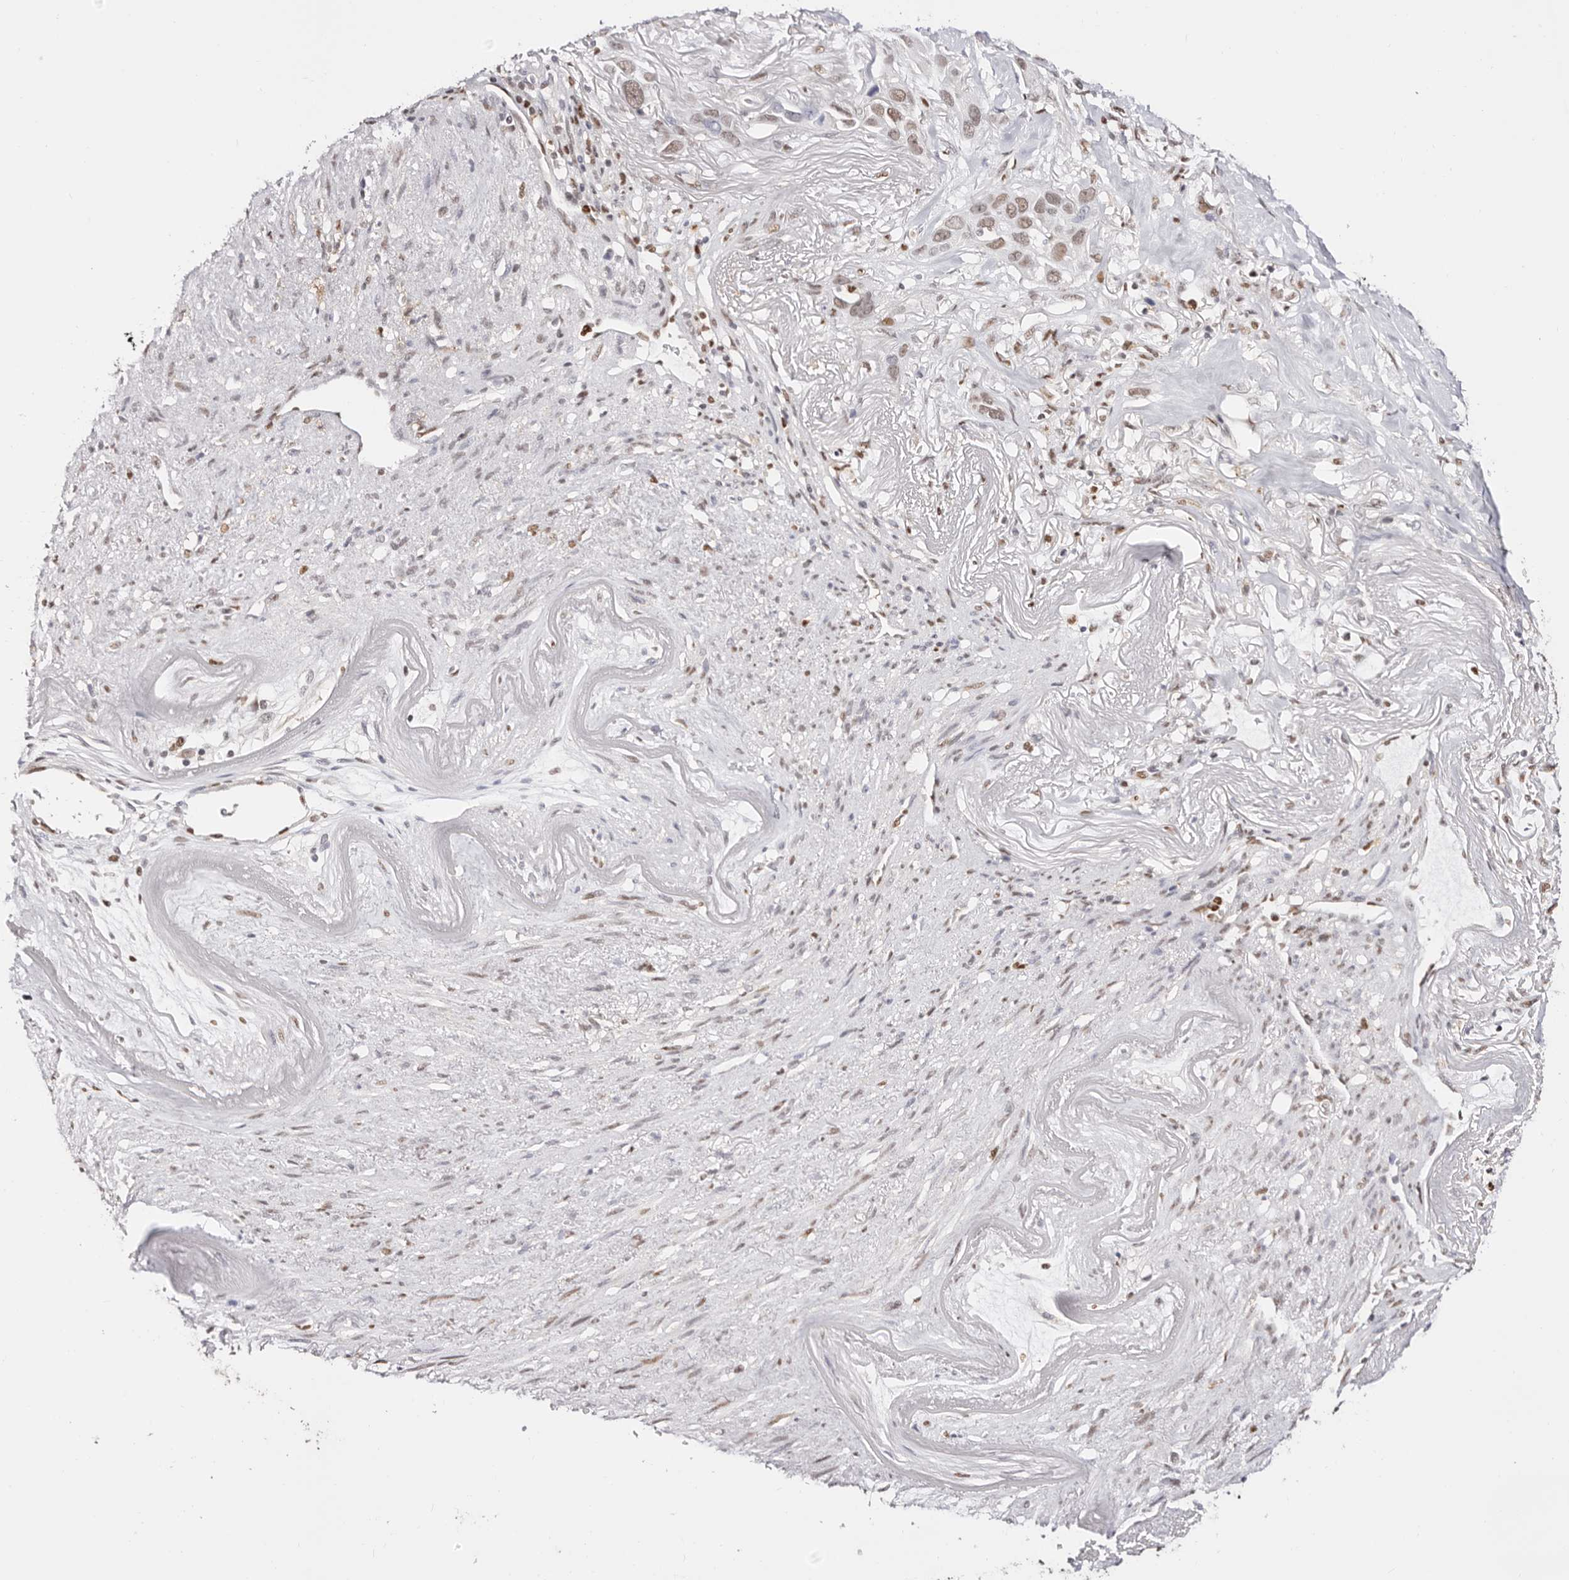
{"staining": {"intensity": "weak", "quantity": ">75%", "location": "nuclear"}, "tissue": "pancreatic cancer", "cell_type": "Tumor cells", "image_type": "cancer", "snomed": [{"axis": "morphology", "description": "Adenocarcinoma, NOS"}, {"axis": "topography", "description": "Pancreas"}], "caption": "Tumor cells exhibit low levels of weak nuclear staining in approximately >75% of cells in adenocarcinoma (pancreatic).", "gene": "TKT", "patient": {"sex": "female", "age": 60}}